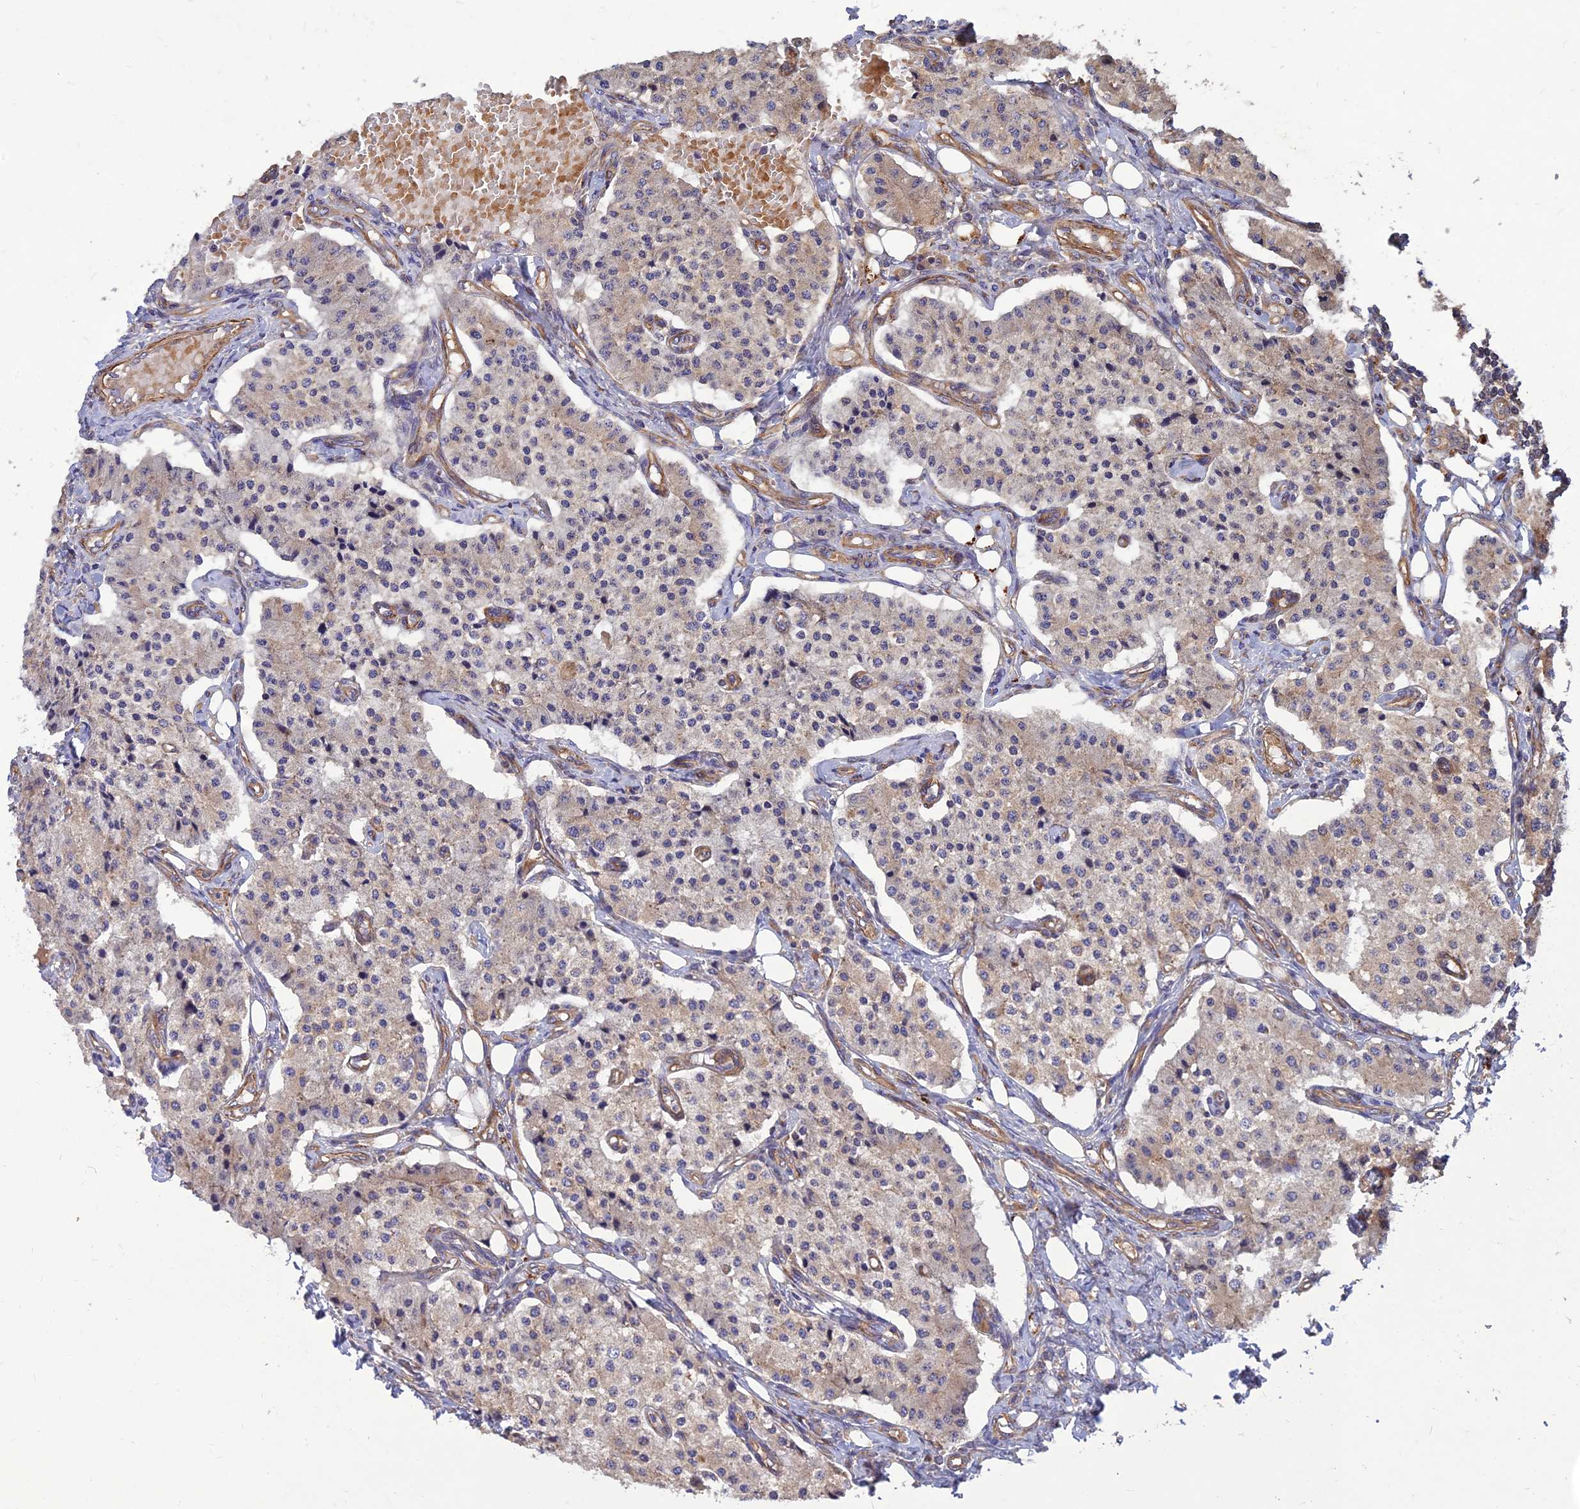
{"staining": {"intensity": "weak", "quantity": "<25%", "location": "cytoplasmic/membranous"}, "tissue": "carcinoid", "cell_type": "Tumor cells", "image_type": "cancer", "snomed": [{"axis": "morphology", "description": "Carcinoid, malignant, NOS"}, {"axis": "topography", "description": "Colon"}], "caption": "Carcinoid was stained to show a protein in brown. There is no significant expression in tumor cells.", "gene": "RELCH", "patient": {"sex": "female", "age": 52}}